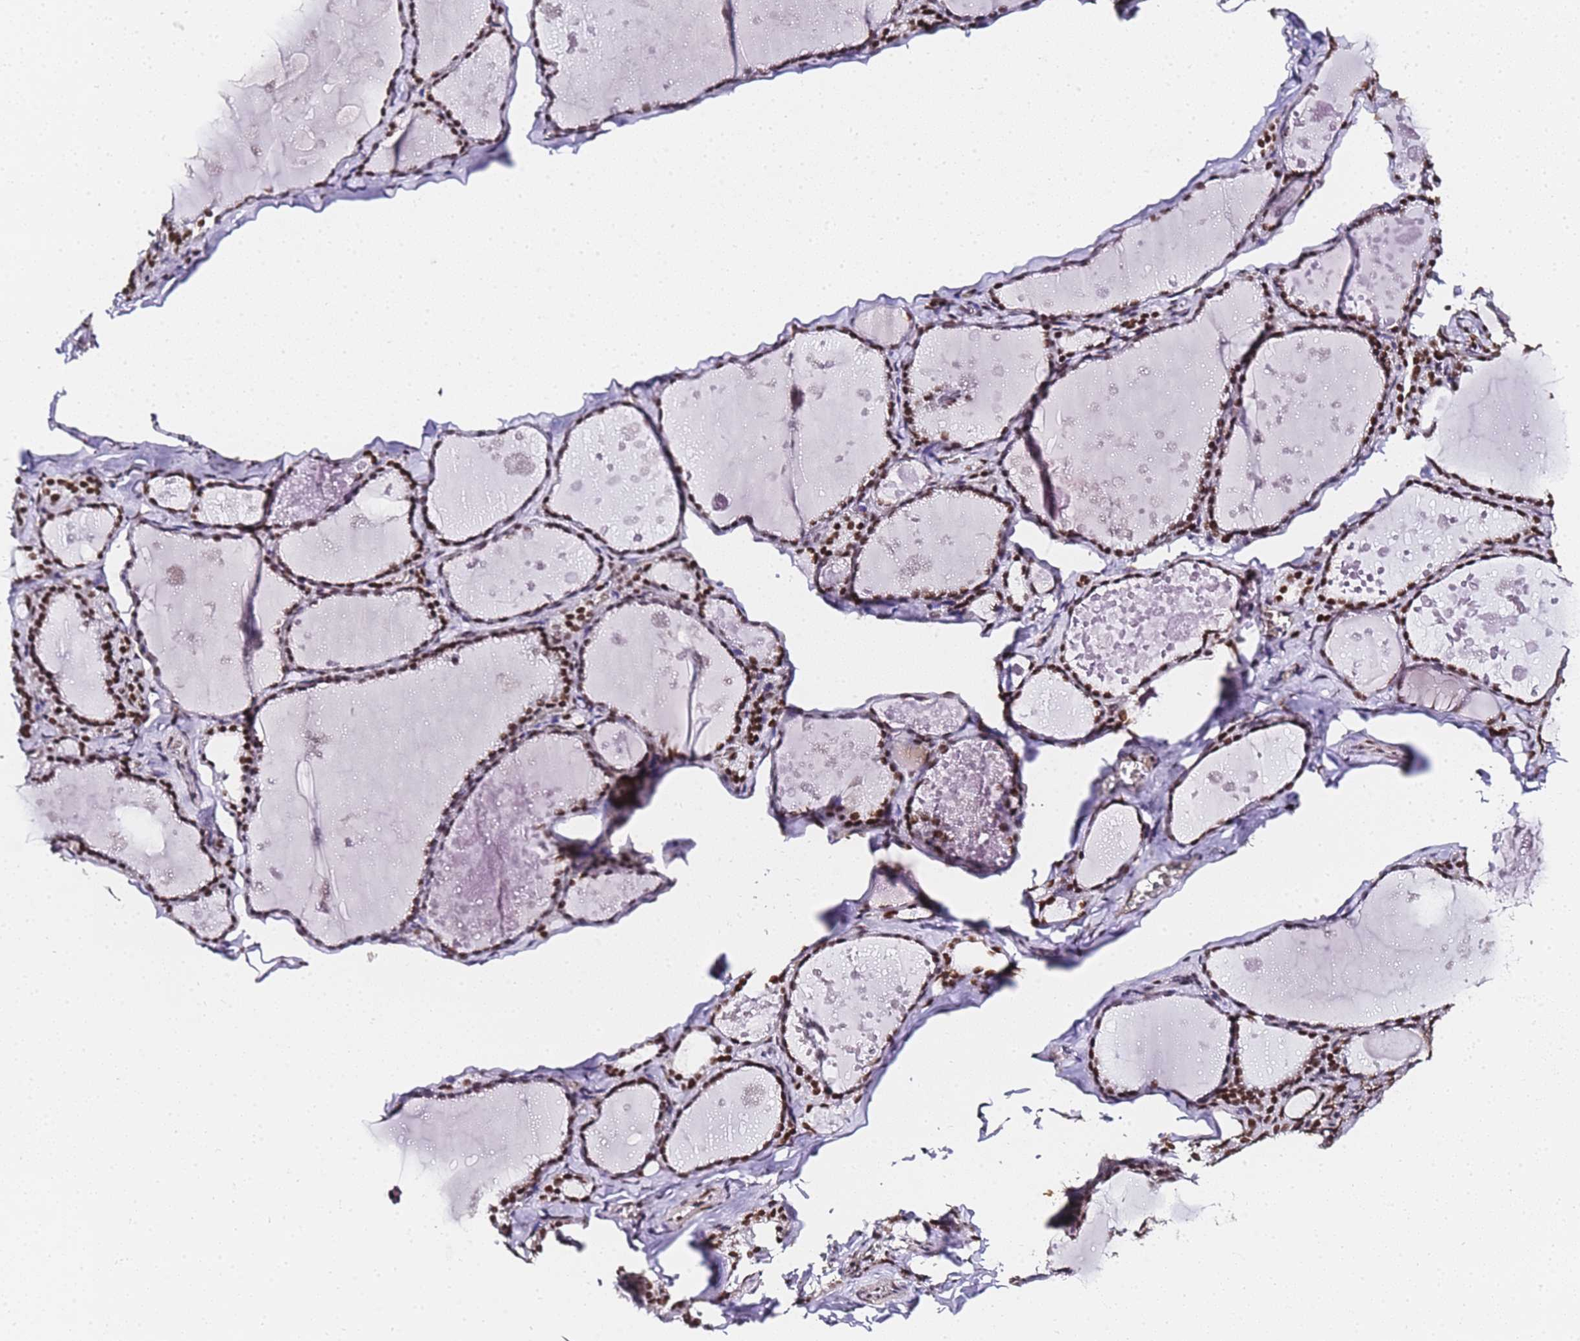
{"staining": {"intensity": "strong", "quantity": ">75%", "location": "nuclear"}, "tissue": "thyroid gland", "cell_type": "Glandular cells", "image_type": "normal", "snomed": [{"axis": "morphology", "description": "Normal tissue, NOS"}, {"axis": "topography", "description": "Thyroid gland"}], "caption": "Benign thyroid gland was stained to show a protein in brown. There is high levels of strong nuclear staining in approximately >75% of glandular cells. (DAB IHC with brightfield microscopy, high magnification).", "gene": "POLR1A", "patient": {"sex": "male", "age": 56}}